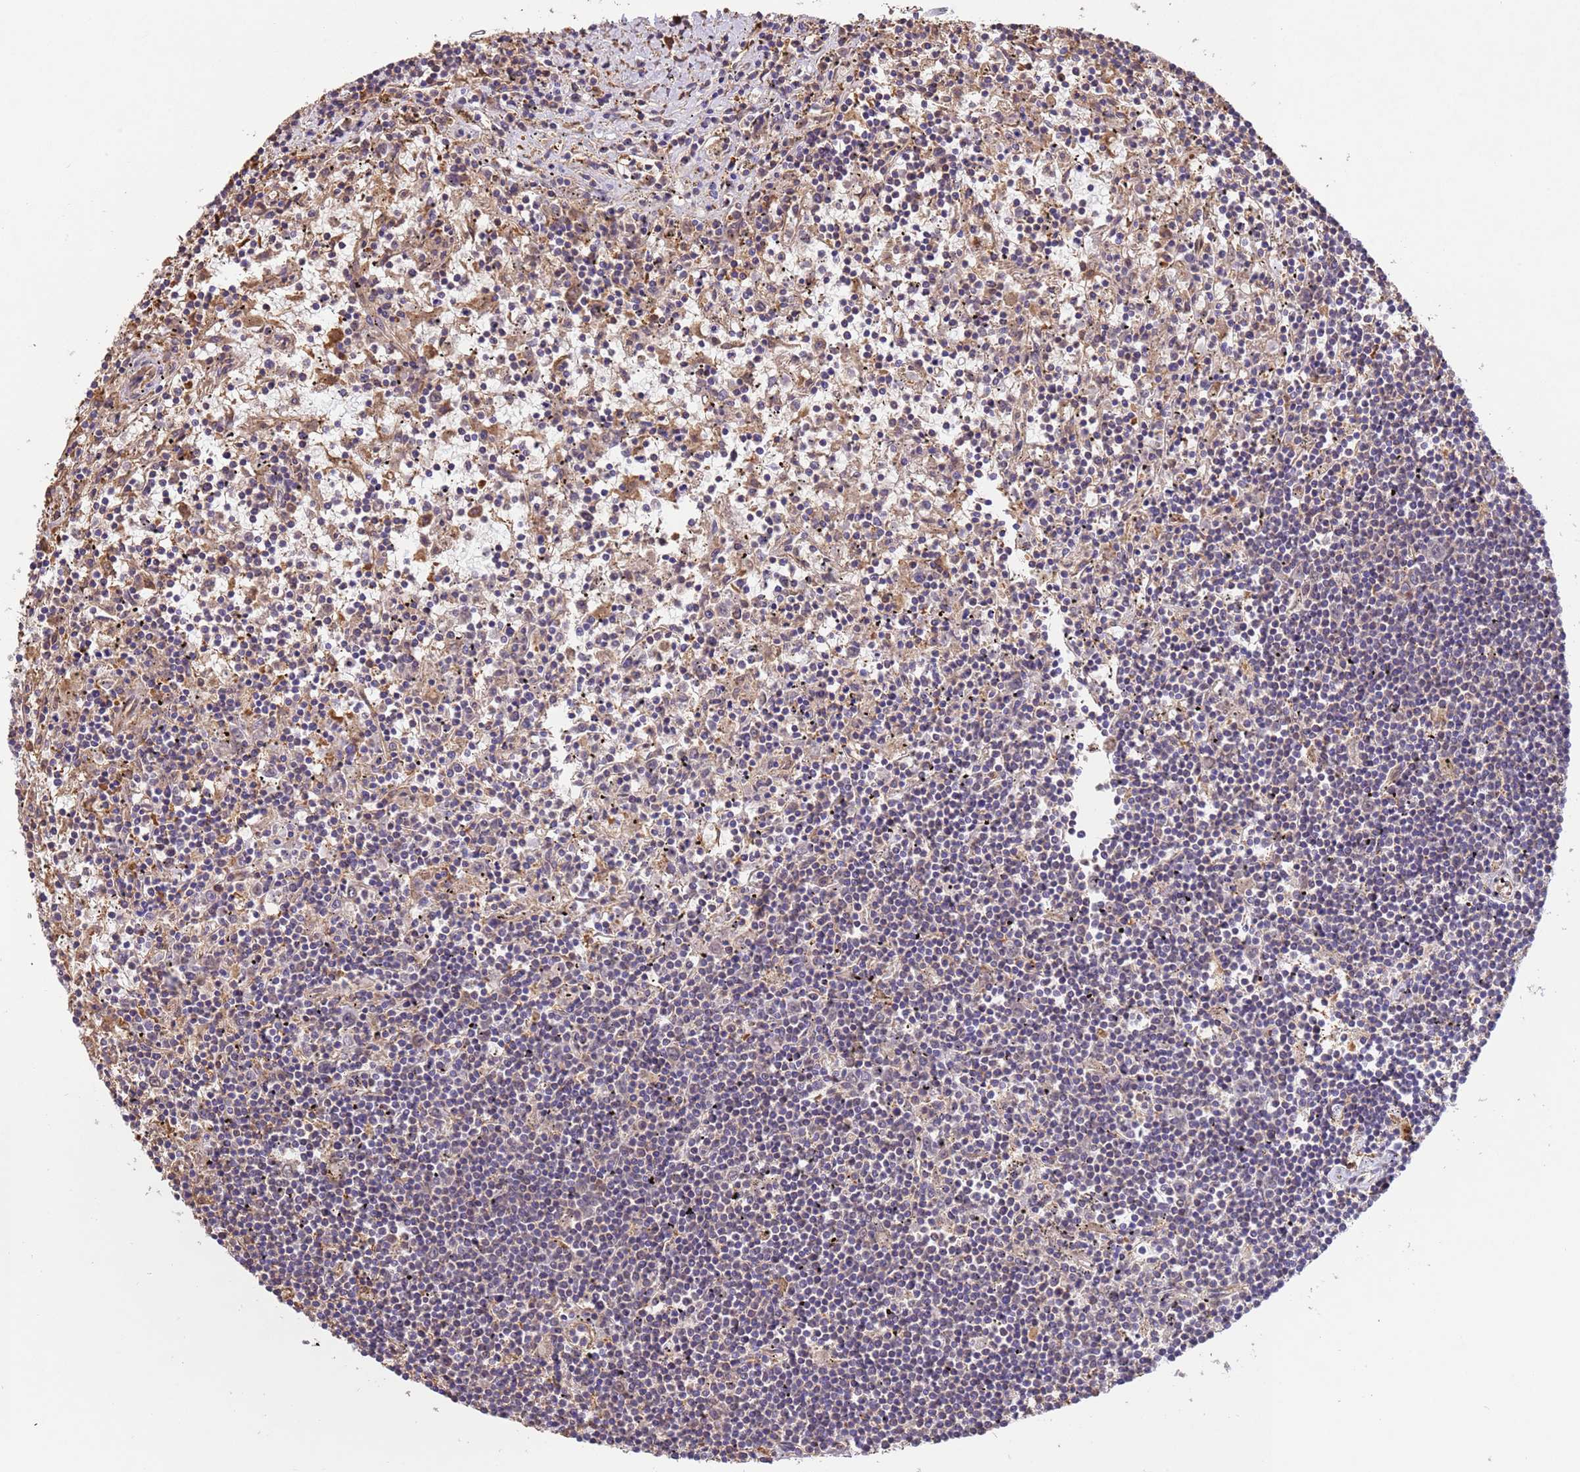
{"staining": {"intensity": "negative", "quantity": "none", "location": "none"}, "tissue": "lymphoma", "cell_type": "Tumor cells", "image_type": "cancer", "snomed": [{"axis": "morphology", "description": "Malignant lymphoma, non-Hodgkin's type, Low grade"}, {"axis": "topography", "description": "Spleen"}], "caption": "A histopathology image of malignant lymphoma, non-Hodgkin's type (low-grade) stained for a protein reveals no brown staining in tumor cells.", "gene": "NPHP1", "patient": {"sex": "male", "age": 76}}